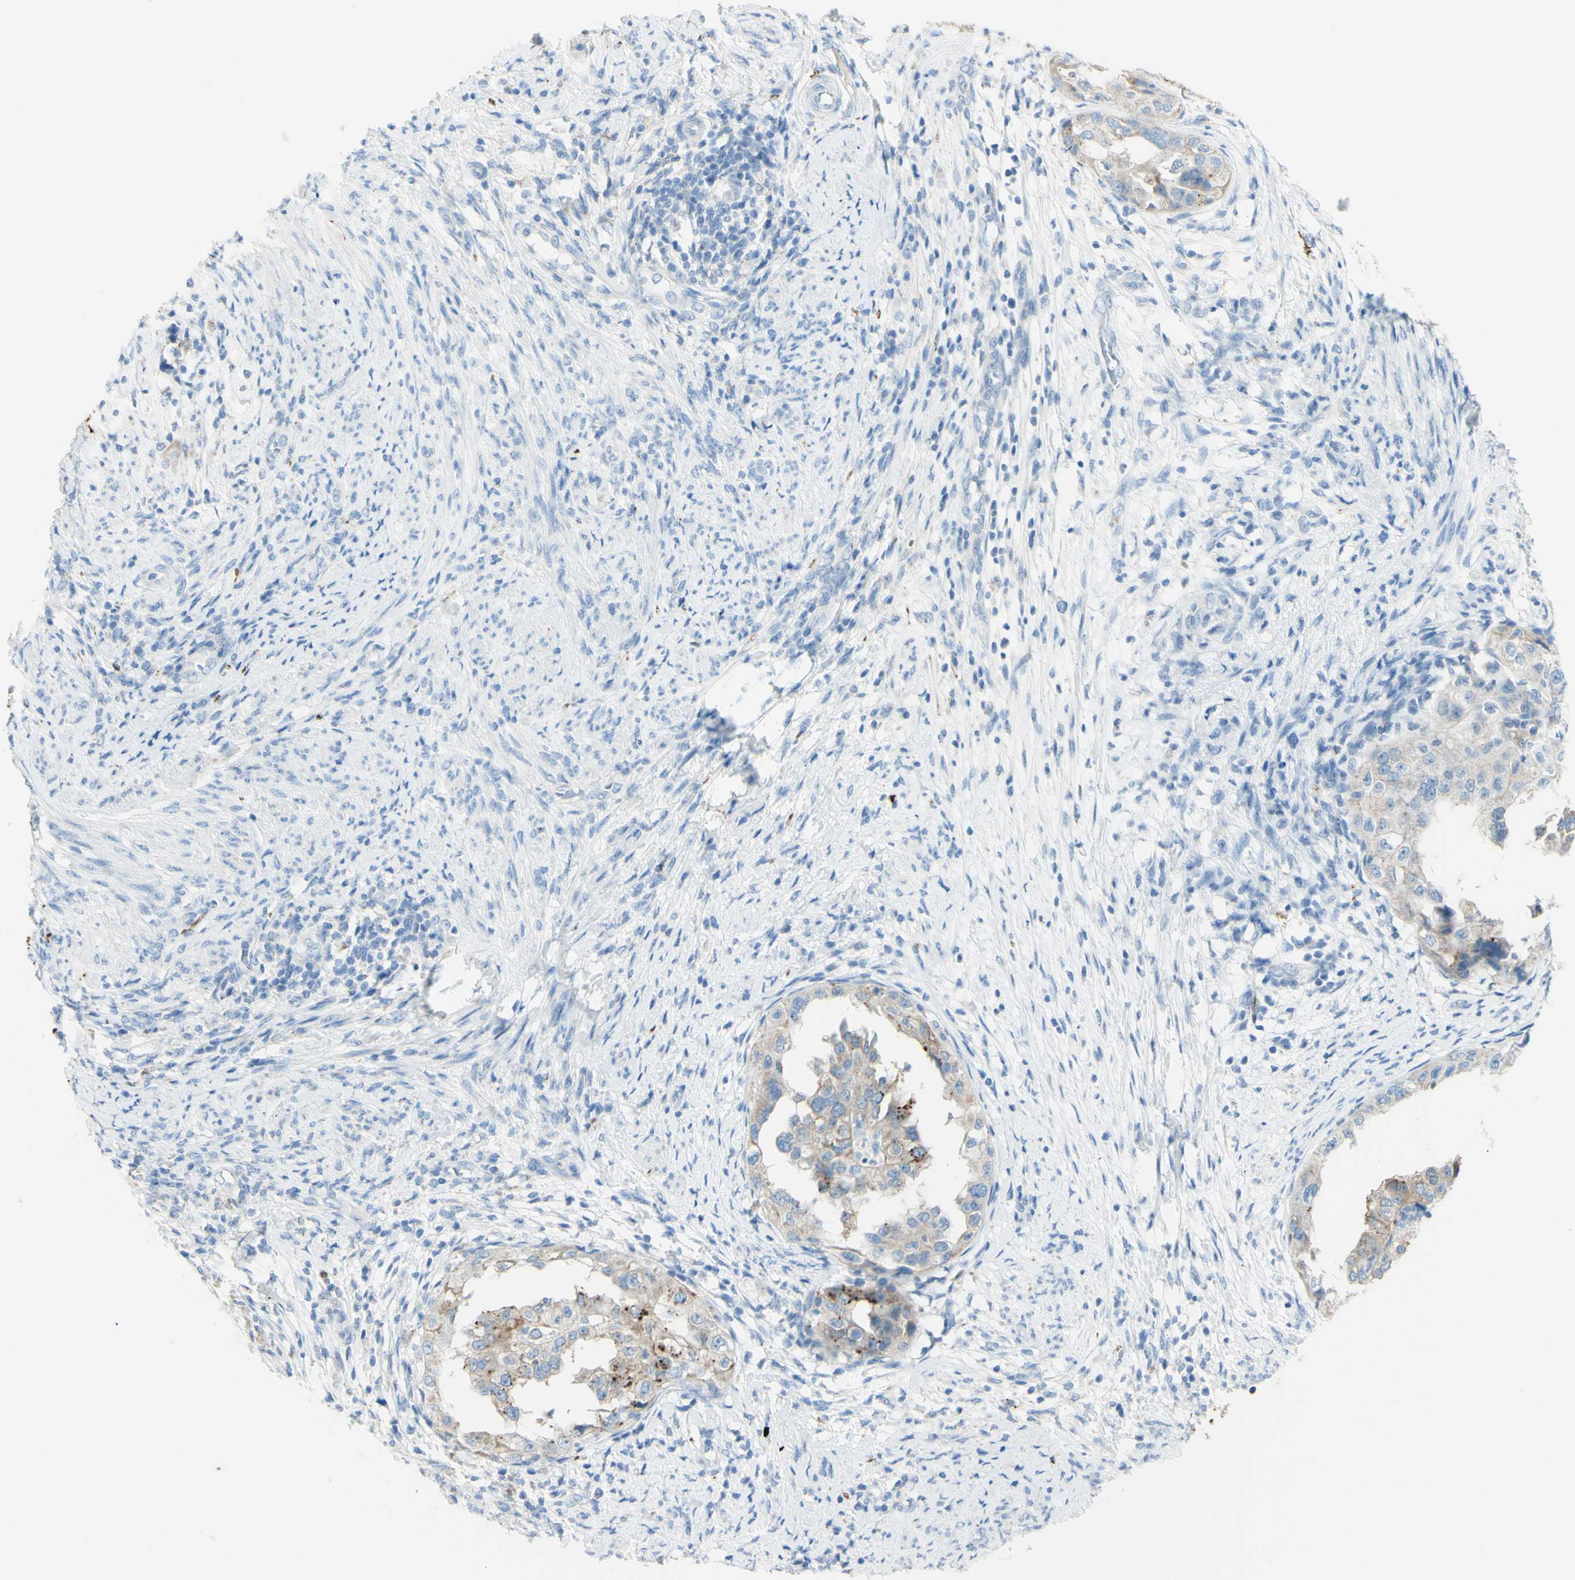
{"staining": {"intensity": "weak", "quantity": "25%-75%", "location": "cytoplasmic/membranous"}, "tissue": "endometrial cancer", "cell_type": "Tumor cells", "image_type": "cancer", "snomed": [{"axis": "morphology", "description": "Adenocarcinoma, NOS"}, {"axis": "topography", "description": "Endometrium"}], "caption": "Immunohistochemistry of human endometrial cancer demonstrates low levels of weak cytoplasmic/membranous staining in about 25%-75% of tumor cells.", "gene": "TSPAN1", "patient": {"sex": "female", "age": 85}}